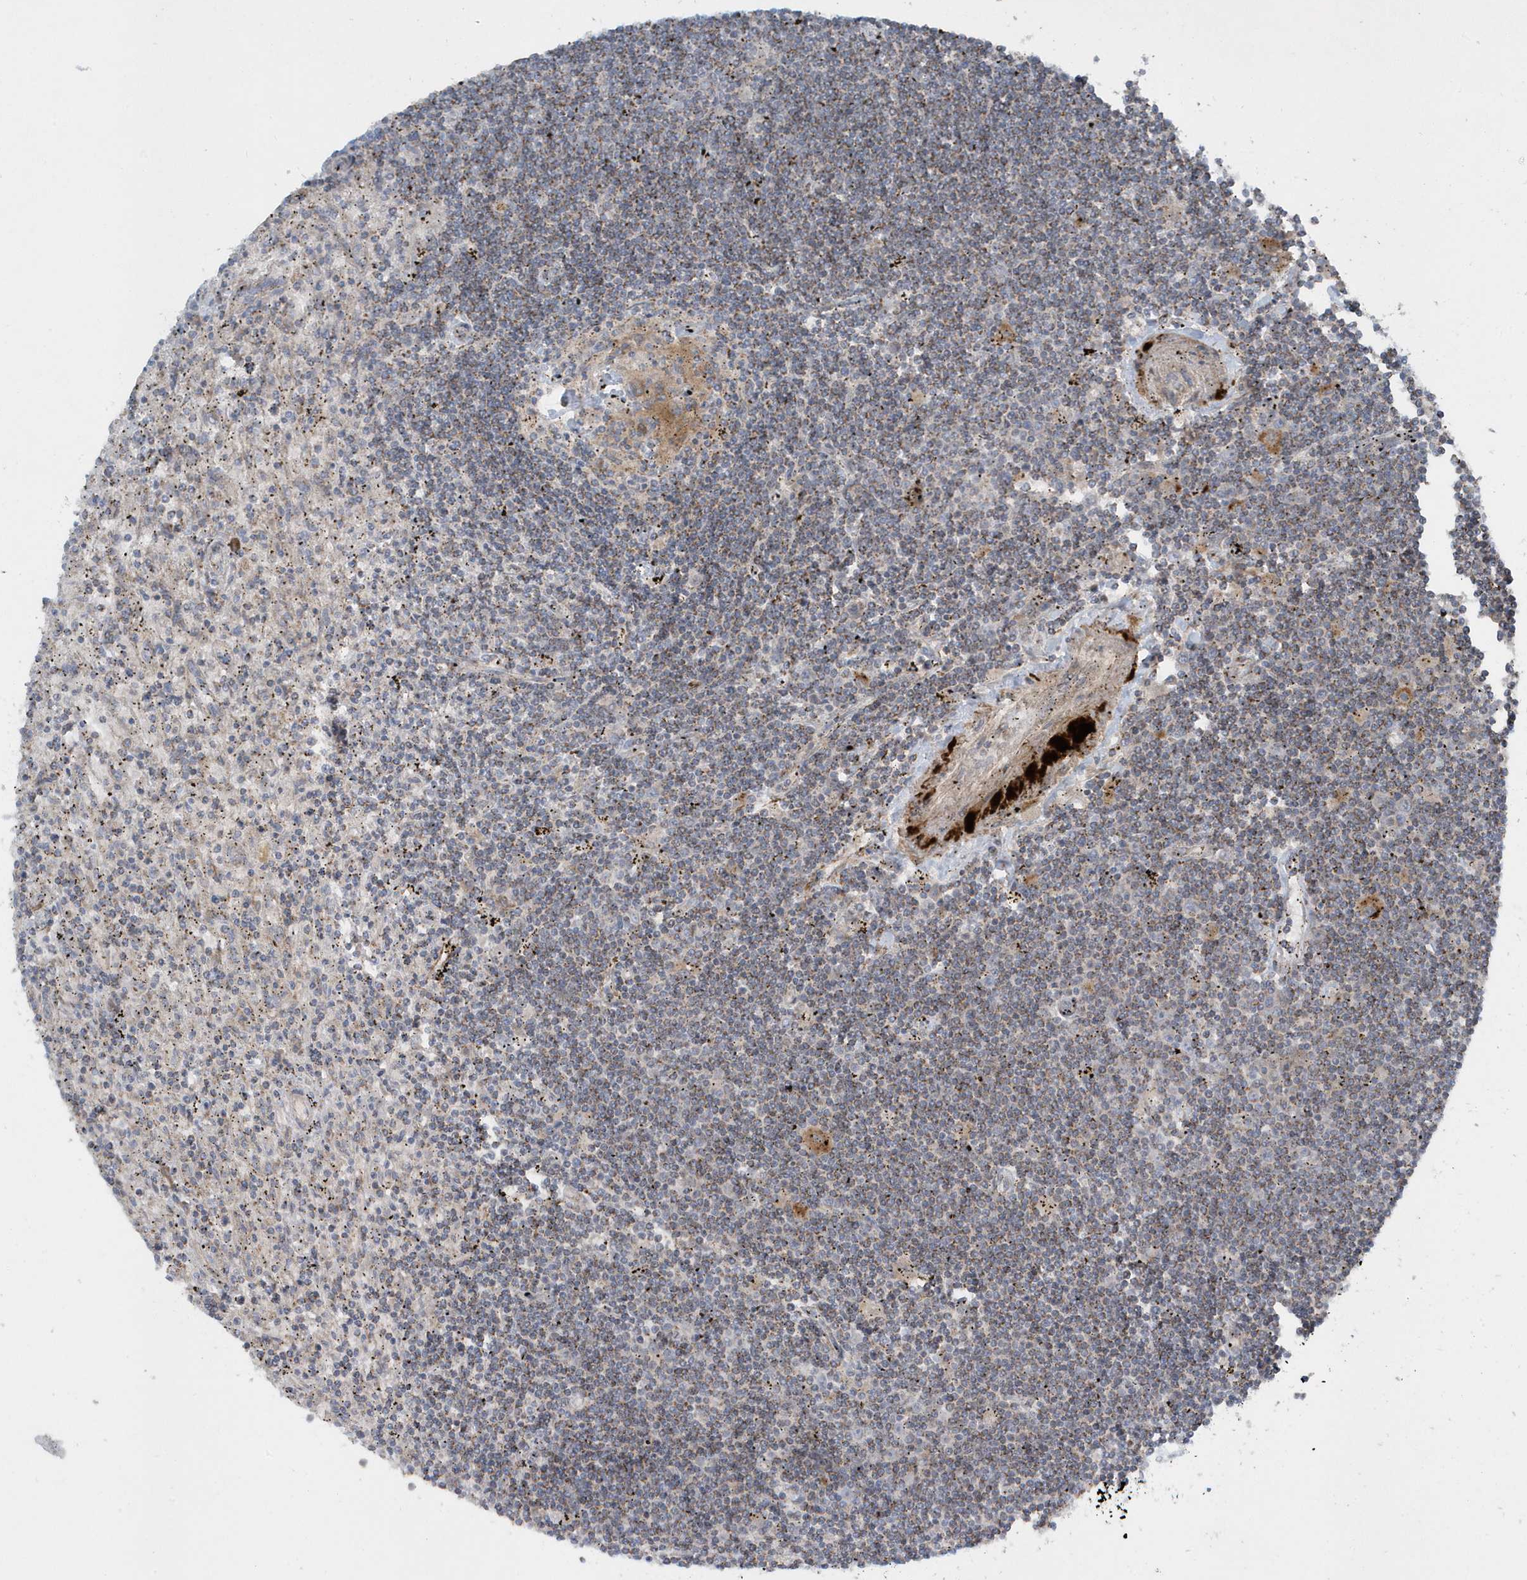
{"staining": {"intensity": "weak", "quantity": "25%-75%", "location": "cytoplasmic/membranous"}, "tissue": "lymphoma", "cell_type": "Tumor cells", "image_type": "cancer", "snomed": [{"axis": "morphology", "description": "Malignant lymphoma, non-Hodgkin's type, Low grade"}, {"axis": "topography", "description": "Spleen"}], "caption": "Immunohistochemical staining of lymphoma exhibits low levels of weak cytoplasmic/membranous protein staining in about 25%-75% of tumor cells. Nuclei are stained in blue.", "gene": "SLC38A2", "patient": {"sex": "male", "age": 76}}